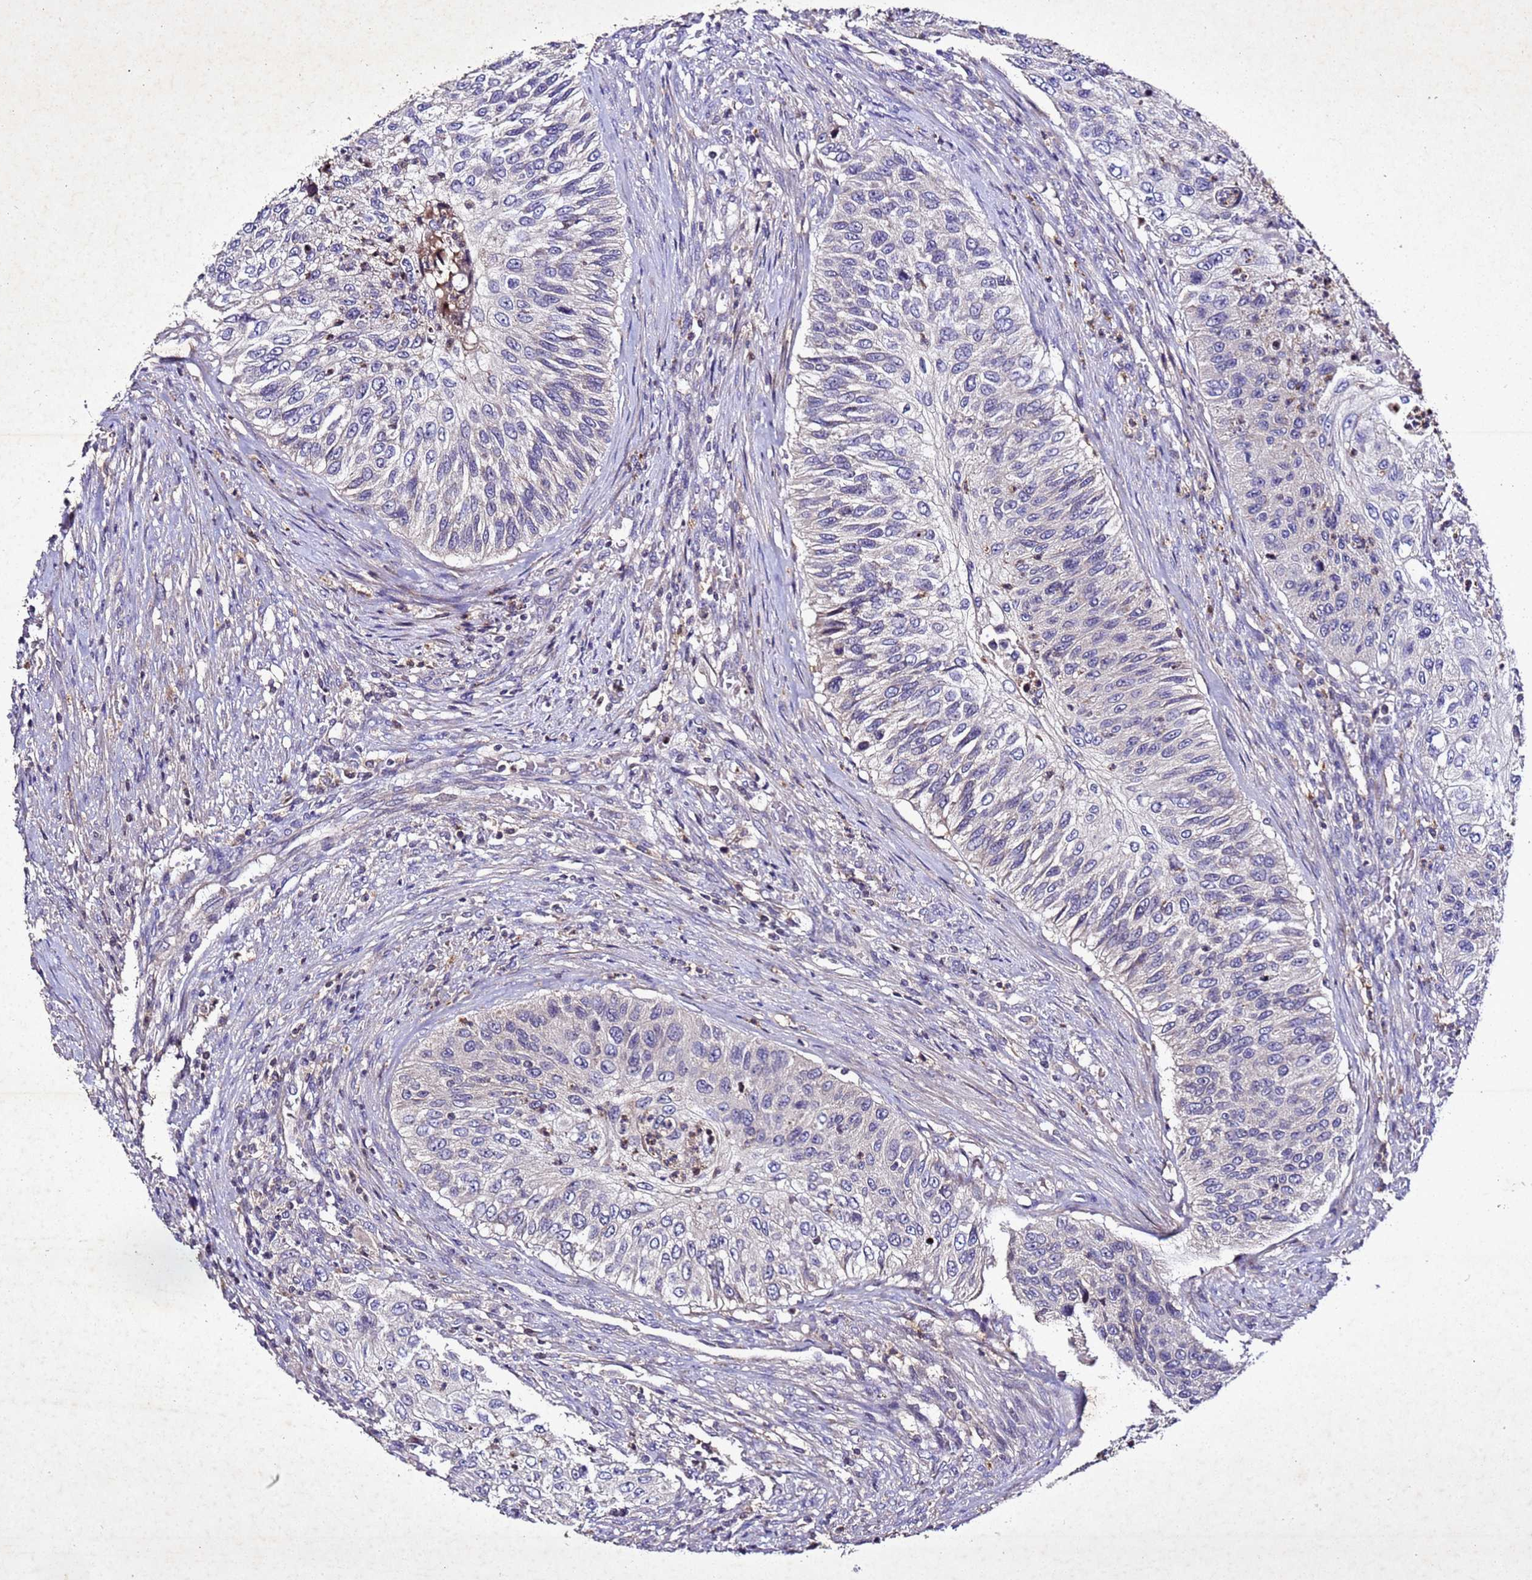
{"staining": {"intensity": "negative", "quantity": "none", "location": "none"}, "tissue": "urothelial cancer", "cell_type": "Tumor cells", "image_type": "cancer", "snomed": [{"axis": "morphology", "description": "Urothelial carcinoma, High grade"}, {"axis": "topography", "description": "Urinary bladder"}], "caption": "Urothelial cancer was stained to show a protein in brown. There is no significant expression in tumor cells.", "gene": "SV2B", "patient": {"sex": "female", "age": 60}}